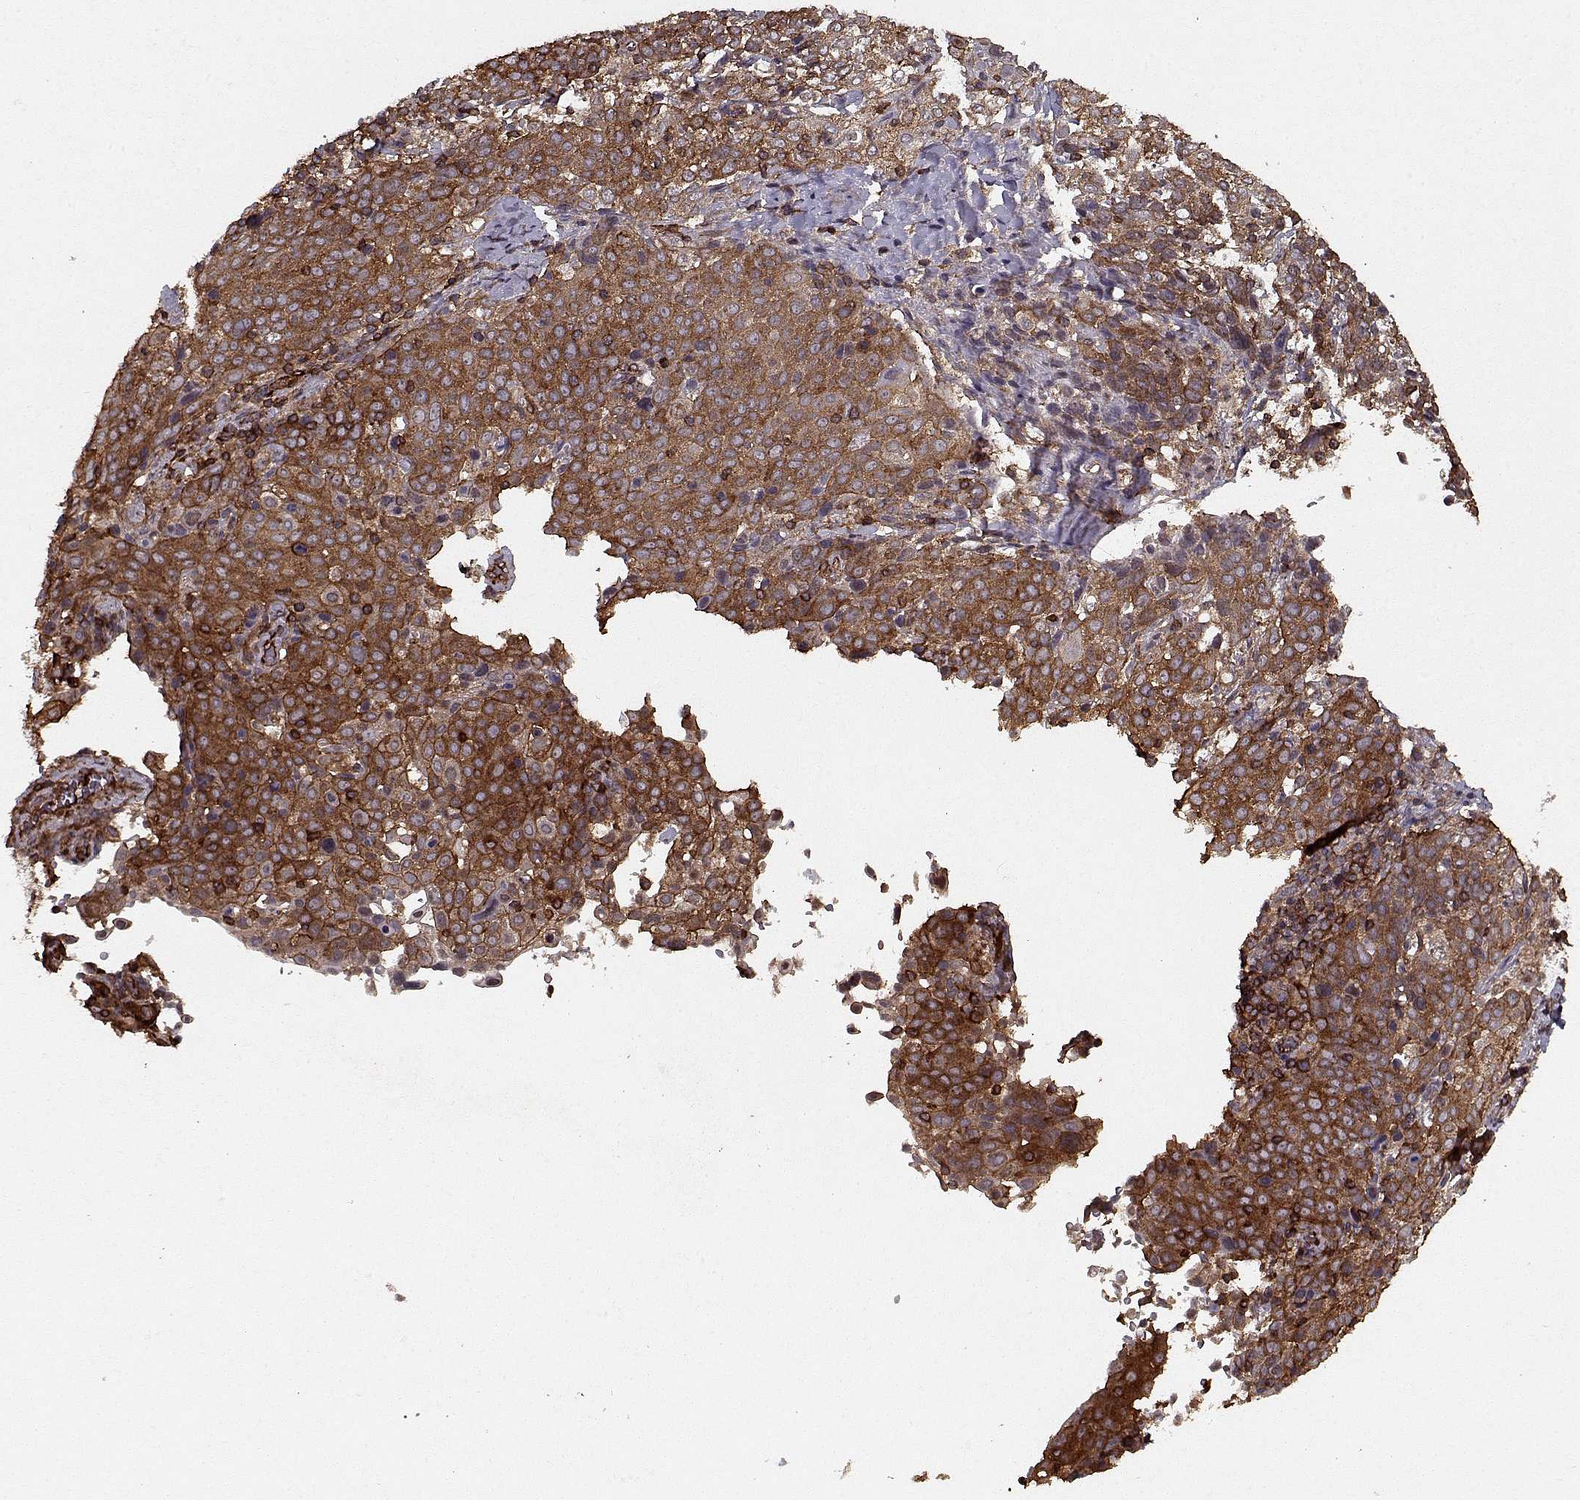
{"staining": {"intensity": "strong", "quantity": ">75%", "location": "cytoplasmic/membranous"}, "tissue": "cervical cancer", "cell_type": "Tumor cells", "image_type": "cancer", "snomed": [{"axis": "morphology", "description": "Squamous cell carcinoma, NOS"}, {"axis": "topography", "description": "Cervix"}], "caption": "Protein expression analysis of cervical squamous cell carcinoma reveals strong cytoplasmic/membranous staining in approximately >75% of tumor cells.", "gene": "PPP1R12A", "patient": {"sex": "female", "age": 61}}